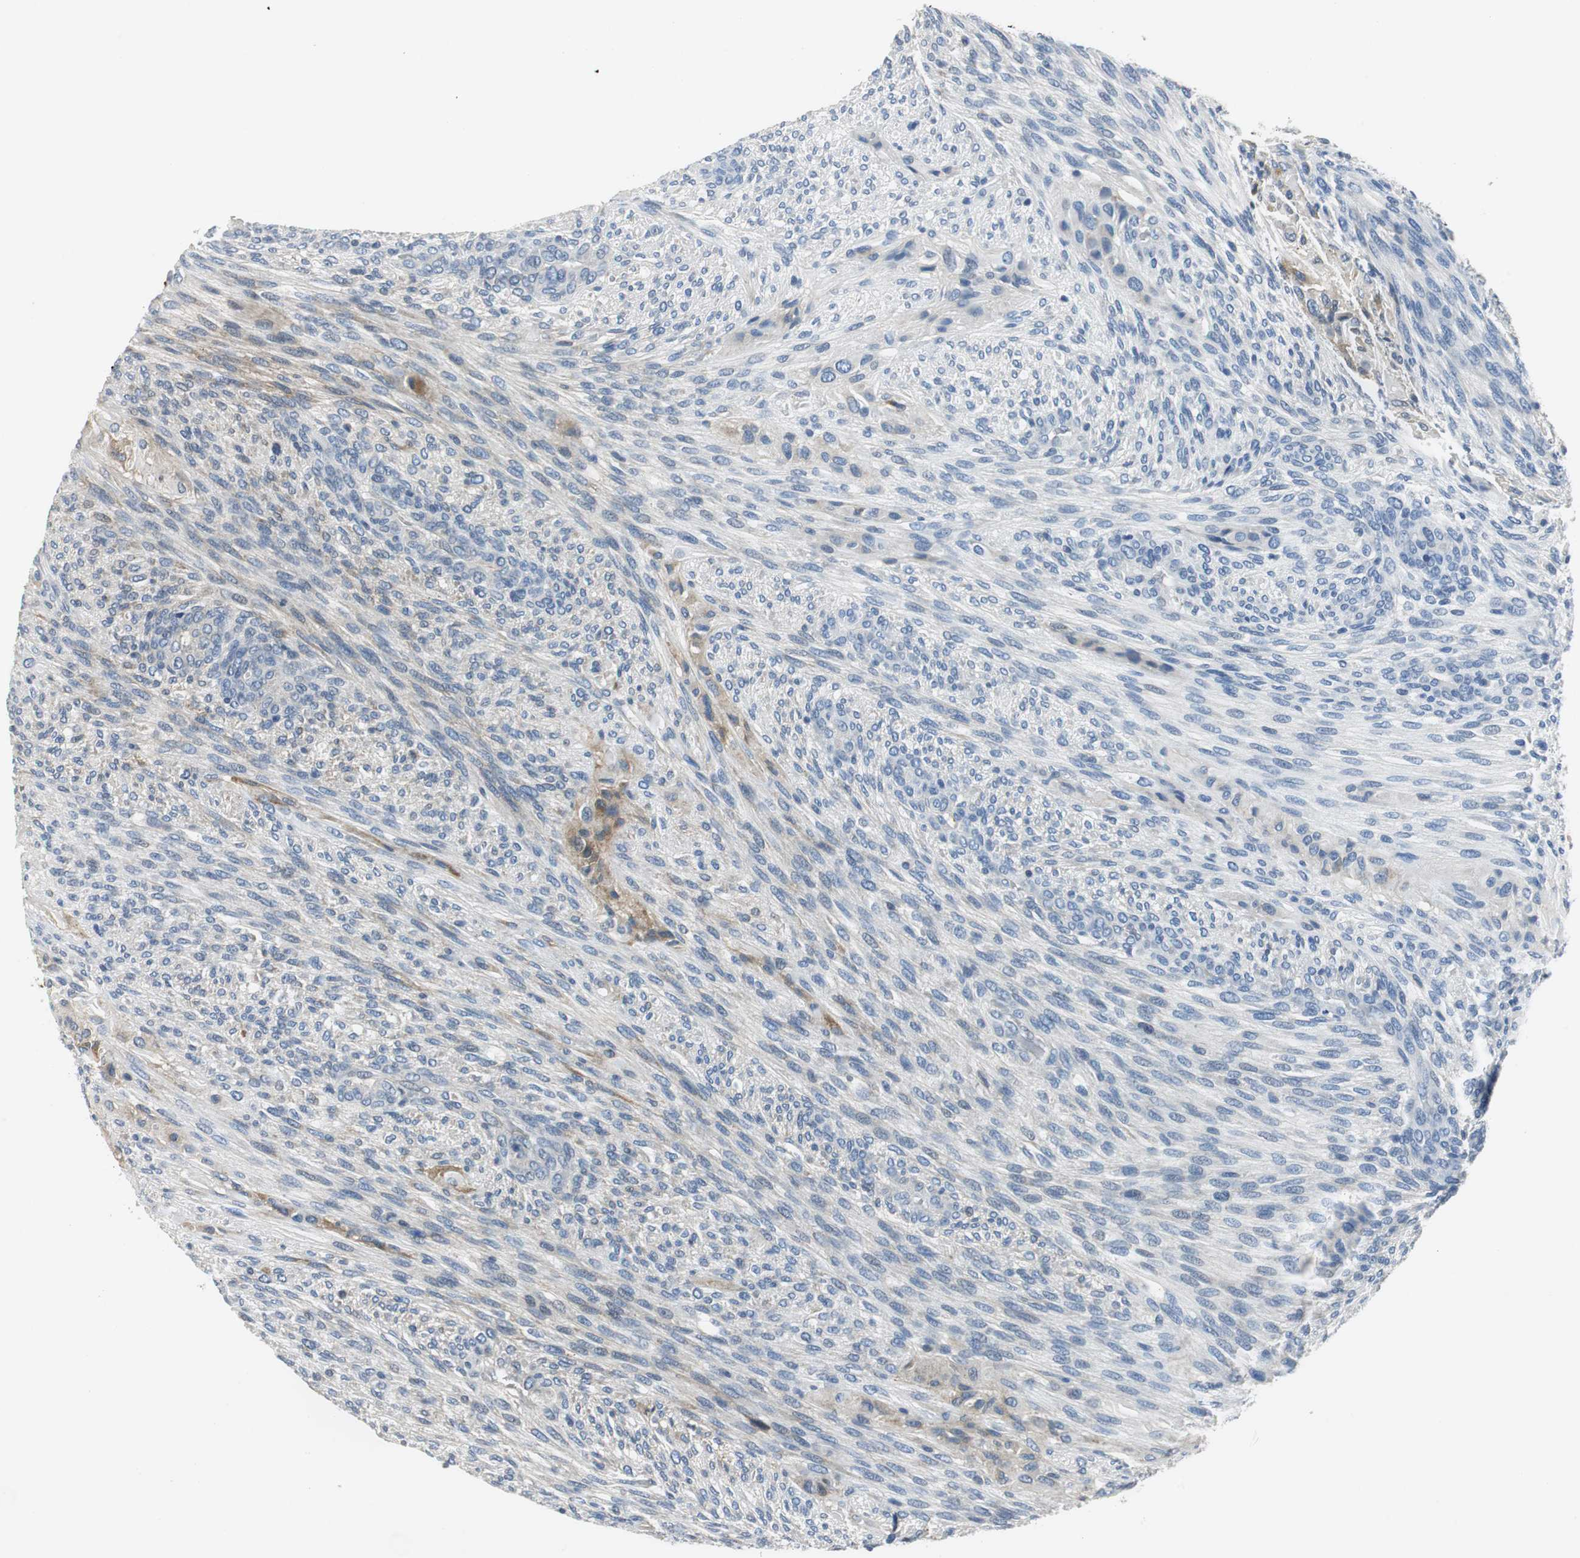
{"staining": {"intensity": "weak", "quantity": "<25%", "location": "cytoplasmic/membranous"}, "tissue": "glioma", "cell_type": "Tumor cells", "image_type": "cancer", "snomed": [{"axis": "morphology", "description": "Glioma, malignant, High grade"}, {"axis": "topography", "description": "Cerebral cortex"}], "caption": "Protein analysis of glioma demonstrates no significant positivity in tumor cells. The staining was performed using DAB to visualize the protein expression in brown, while the nuclei were stained in blue with hematoxylin (Magnification: 20x).", "gene": "ORM1", "patient": {"sex": "female", "age": 55}}